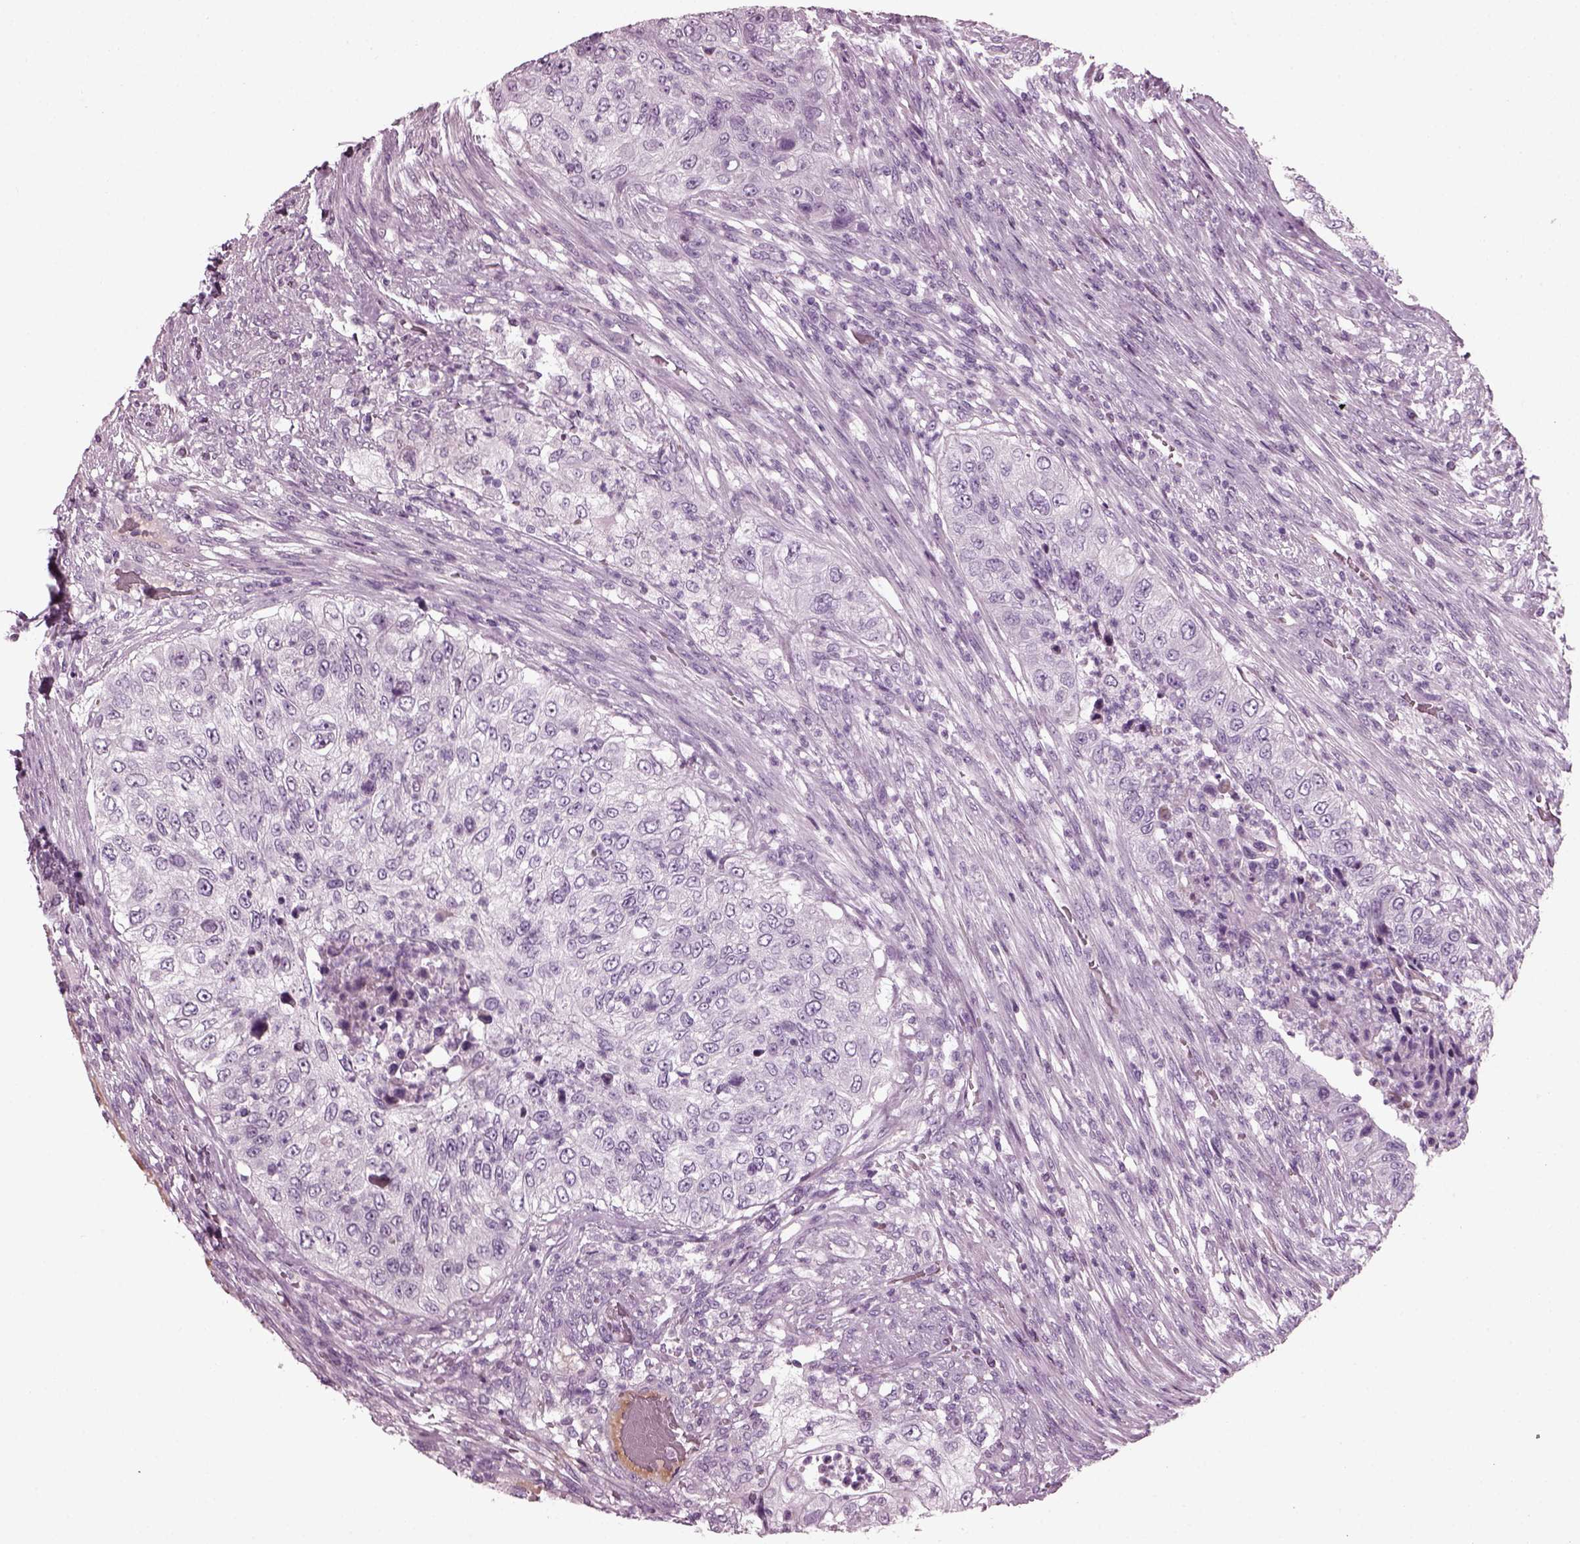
{"staining": {"intensity": "negative", "quantity": "none", "location": "none"}, "tissue": "urothelial cancer", "cell_type": "Tumor cells", "image_type": "cancer", "snomed": [{"axis": "morphology", "description": "Urothelial carcinoma, High grade"}, {"axis": "topography", "description": "Urinary bladder"}], "caption": "This is a histopathology image of immunohistochemistry staining of urothelial cancer, which shows no staining in tumor cells.", "gene": "DPYSL5", "patient": {"sex": "female", "age": 60}}